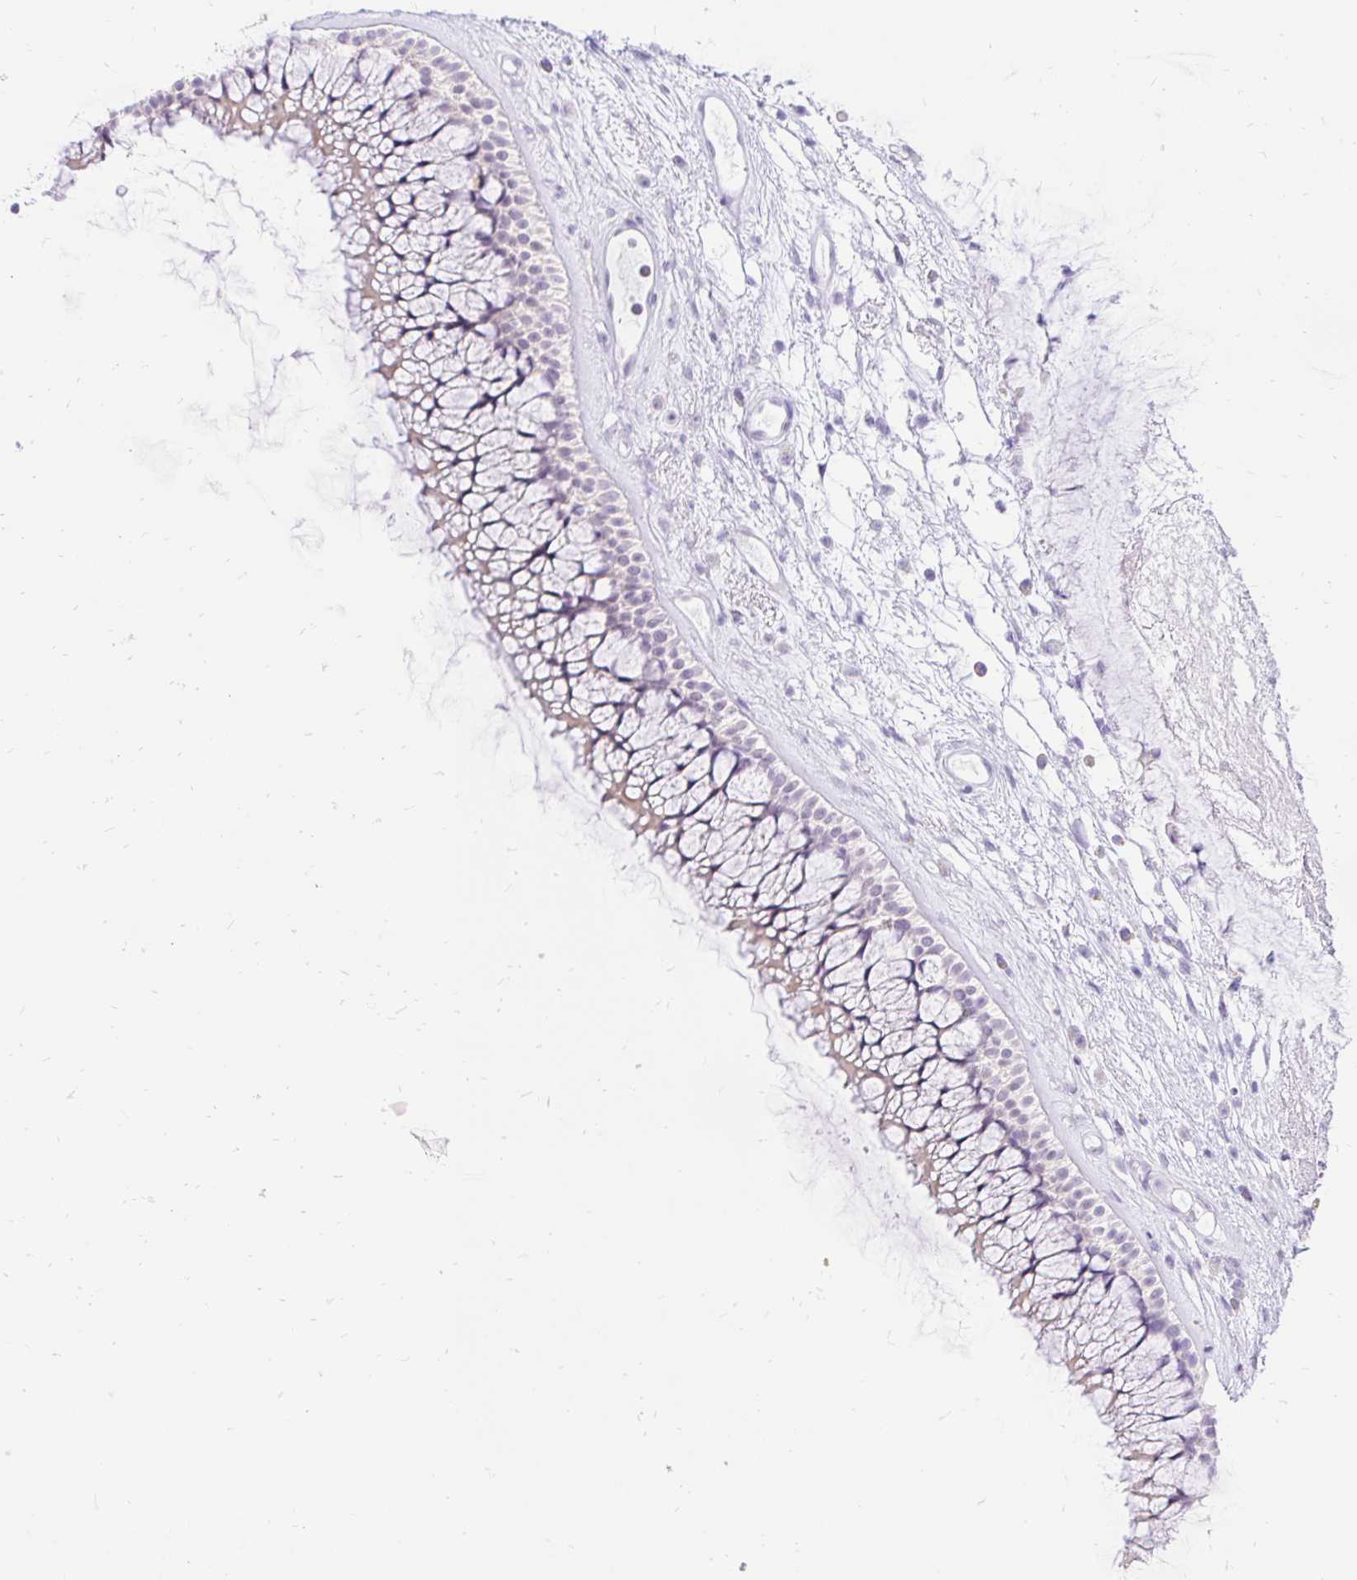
{"staining": {"intensity": "negative", "quantity": "none", "location": "none"}, "tissue": "nasopharynx", "cell_type": "Respiratory epithelial cells", "image_type": "normal", "snomed": [{"axis": "morphology", "description": "Normal tissue, NOS"}, {"axis": "topography", "description": "Nasopharynx"}], "caption": "Respiratory epithelial cells are negative for protein expression in unremarkable human nasopharynx. (Brightfield microscopy of DAB IHC at high magnification).", "gene": "FATE1", "patient": {"sex": "female", "age": 75}}